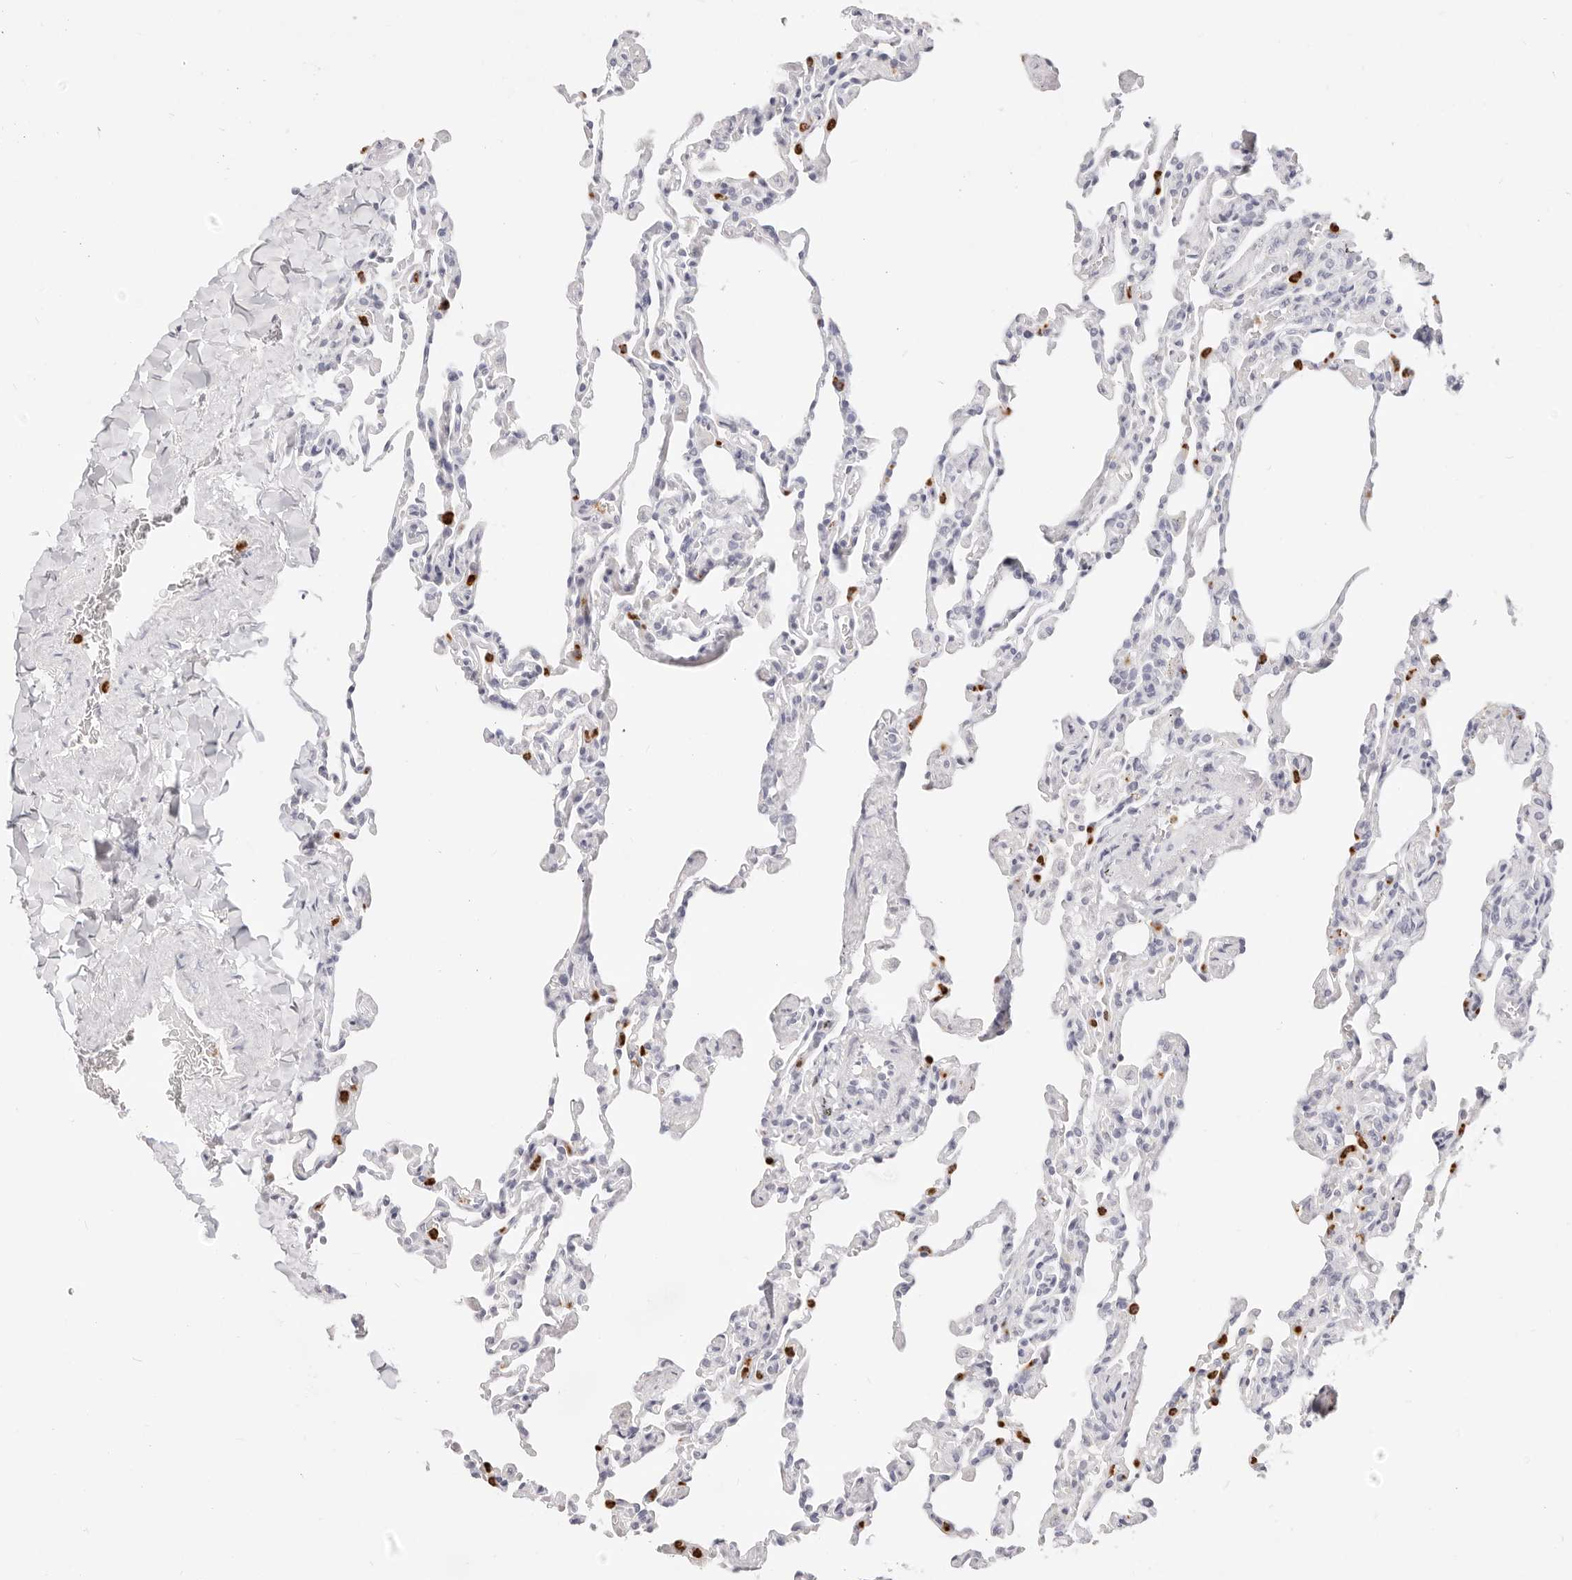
{"staining": {"intensity": "negative", "quantity": "none", "location": "none"}, "tissue": "lung", "cell_type": "Alveolar cells", "image_type": "normal", "snomed": [{"axis": "morphology", "description": "Normal tissue, NOS"}, {"axis": "topography", "description": "Lung"}], "caption": "Immunohistochemical staining of unremarkable human lung exhibits no significant positivity in alveolar cells.", "gene": "CAMP", "patient": {"sex": "male", "age": 20}}